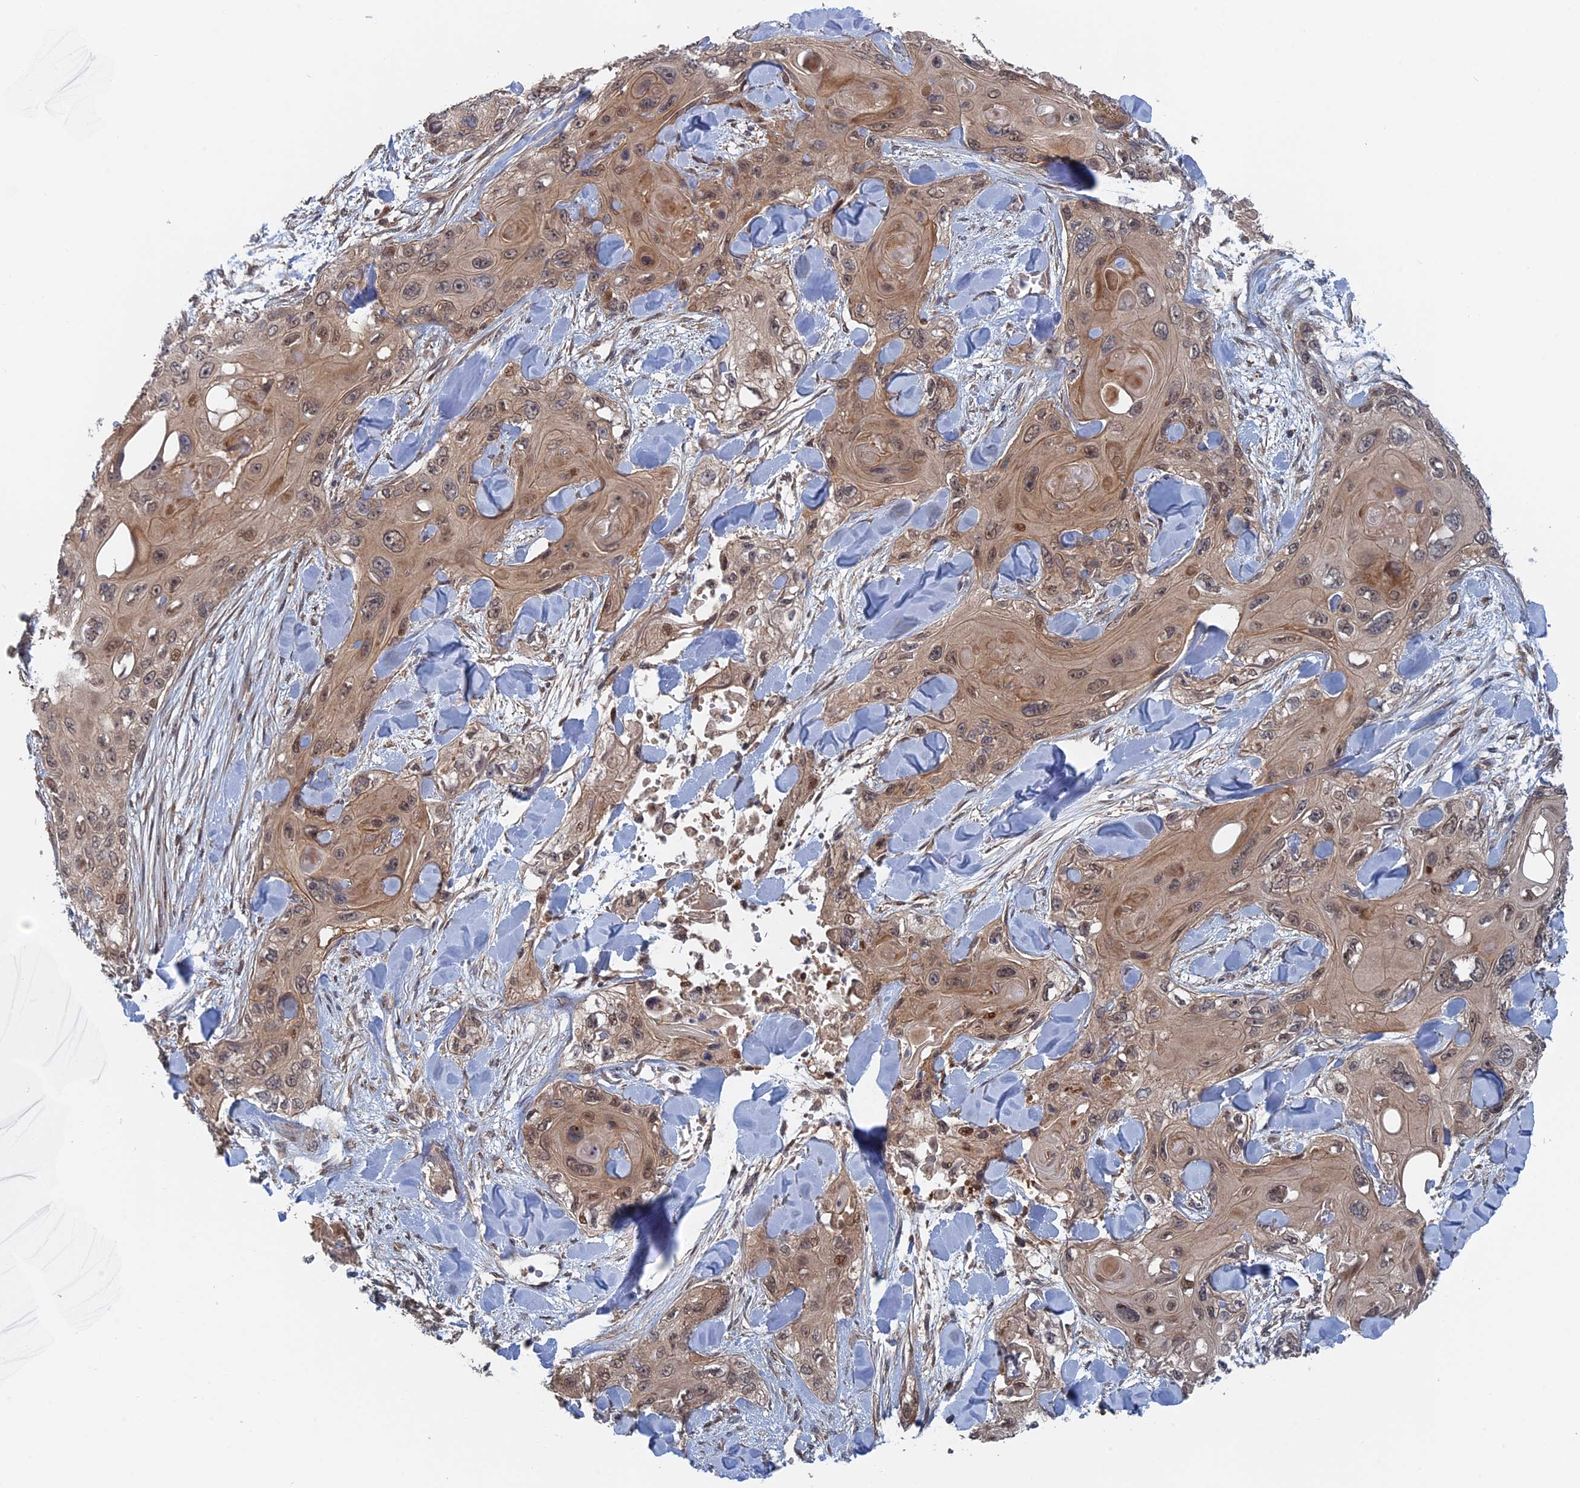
{"staining": {"intensity": "weak", "quantity": ">75%", "location": "cytoplasmic/membranous,nuclear"}, "tissue": "skin cancer", "cell_type": "Tumor cells", "image_type": "cancer", "snomed": [{"axis": "morphology", "description": "Normal tissue, NOS"}, {"axis": "morphology", "description": "Squamous cell carcinoma, NOS"}, {"axis": "topography", "description": "Skin"}], "caption": "IHC (DAB (3,3'-diaminobenzidine)) staining of human skin squamous cell carcinoma shows weak cytoplasmic/membranous and nuclear protein expression in about >75% of tumor cells. The staining was performed using DAB (3,3'-diaminobenzidine), with brown indicating positive protein expression. Nuclei are stained blue with hematoxylin.", "gene": "ELOVL6", "patient": {"sex": "male", "age": 72}}